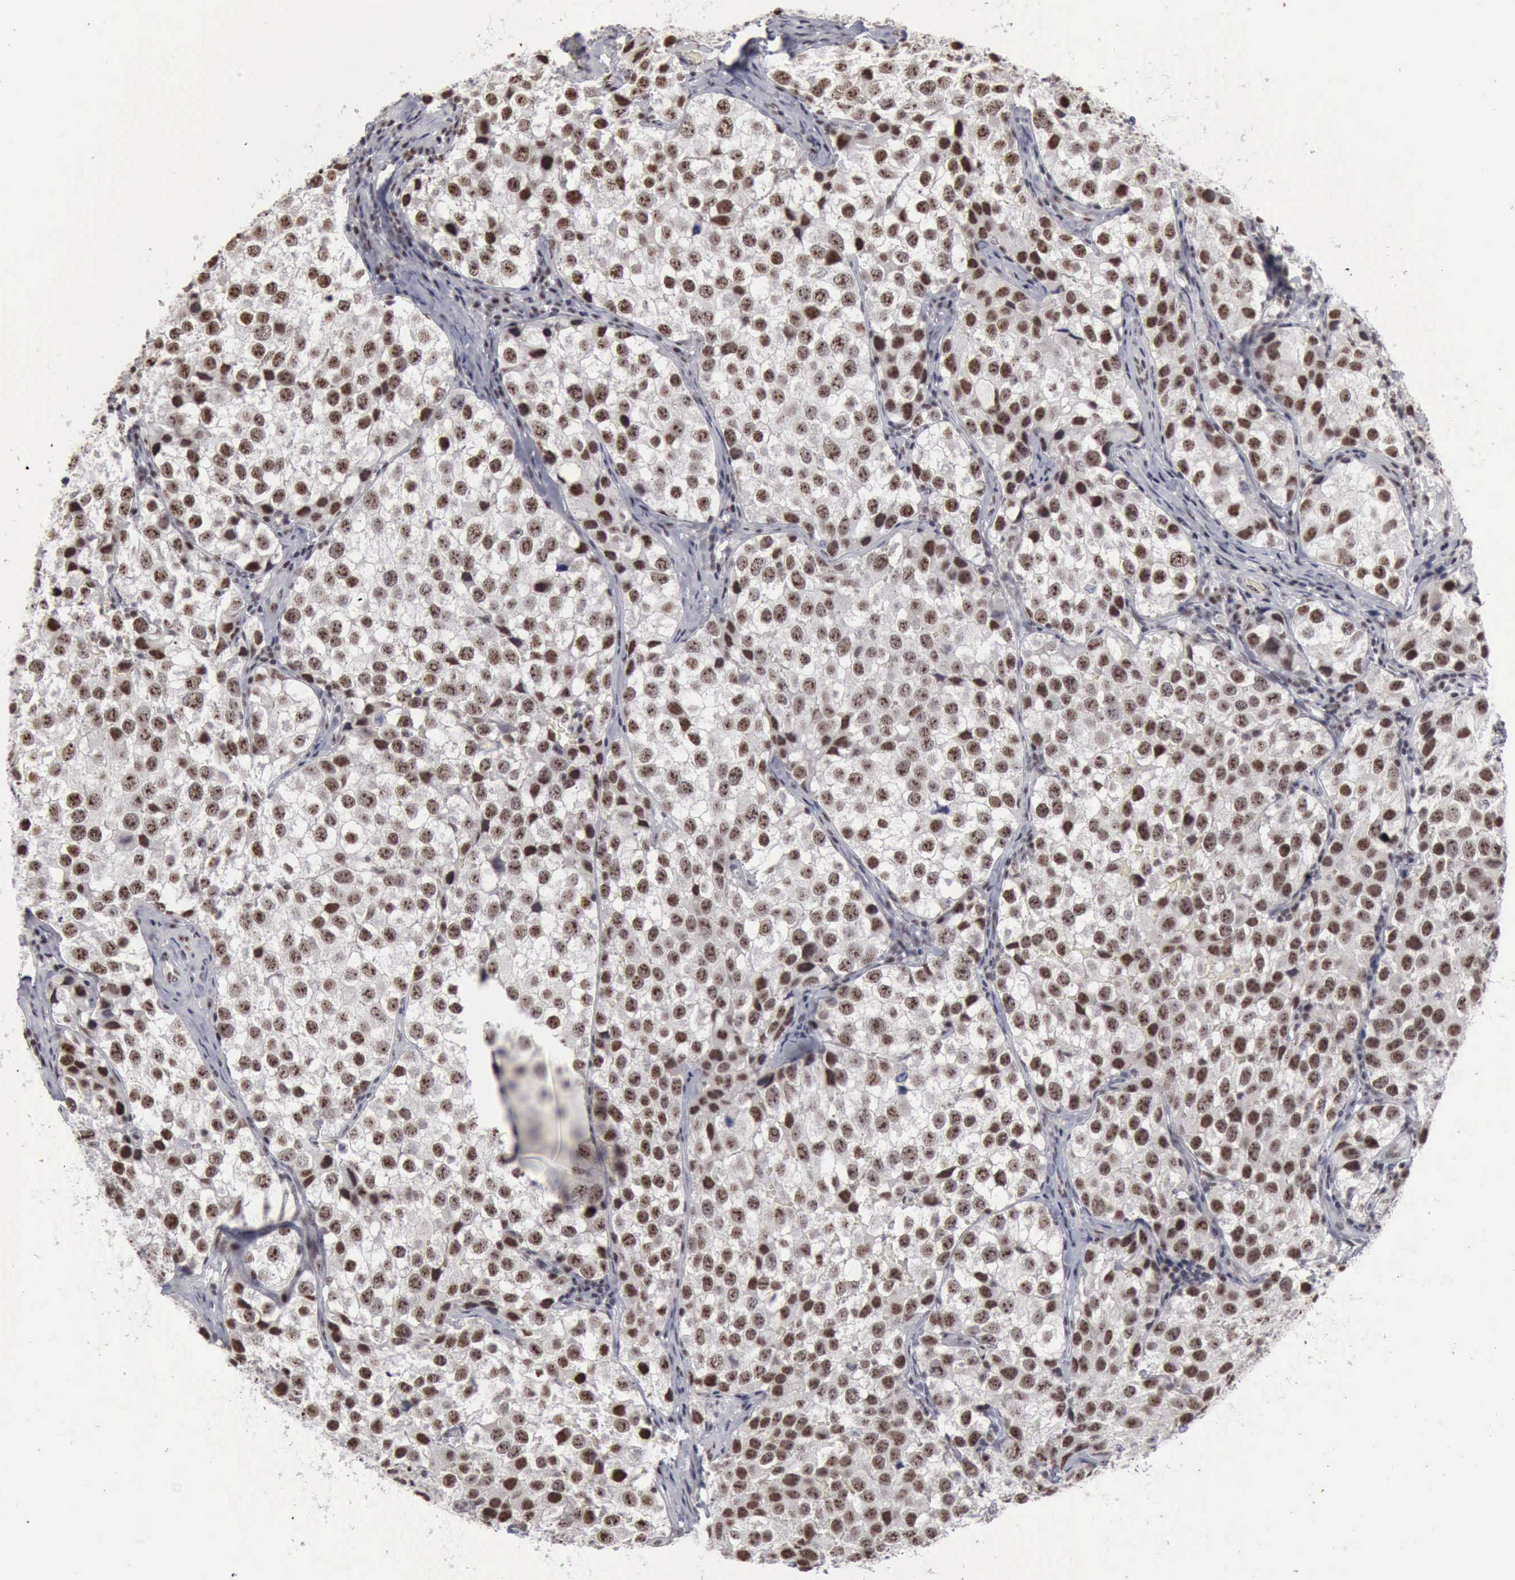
{"staining": {"intensity": "moderate", "quantity": ">75%", "location": "nuclear"}, "tissue": "testis cancer", "cell_type": "Tumor cells", "image_type": "cancer", "snomed": [{"axis": "morphology", "description": "Seminoma, NOS"}, {"axis": "topography", "description": "Testis"}], "caption": "This histopathology image exhibits IHC staining of human seminoma (testis), with medium moderate nuclear staining in about >75% of tumor cells.", "gene": "KIAA0586", "patient": {"sex": "male", "age": 39}}